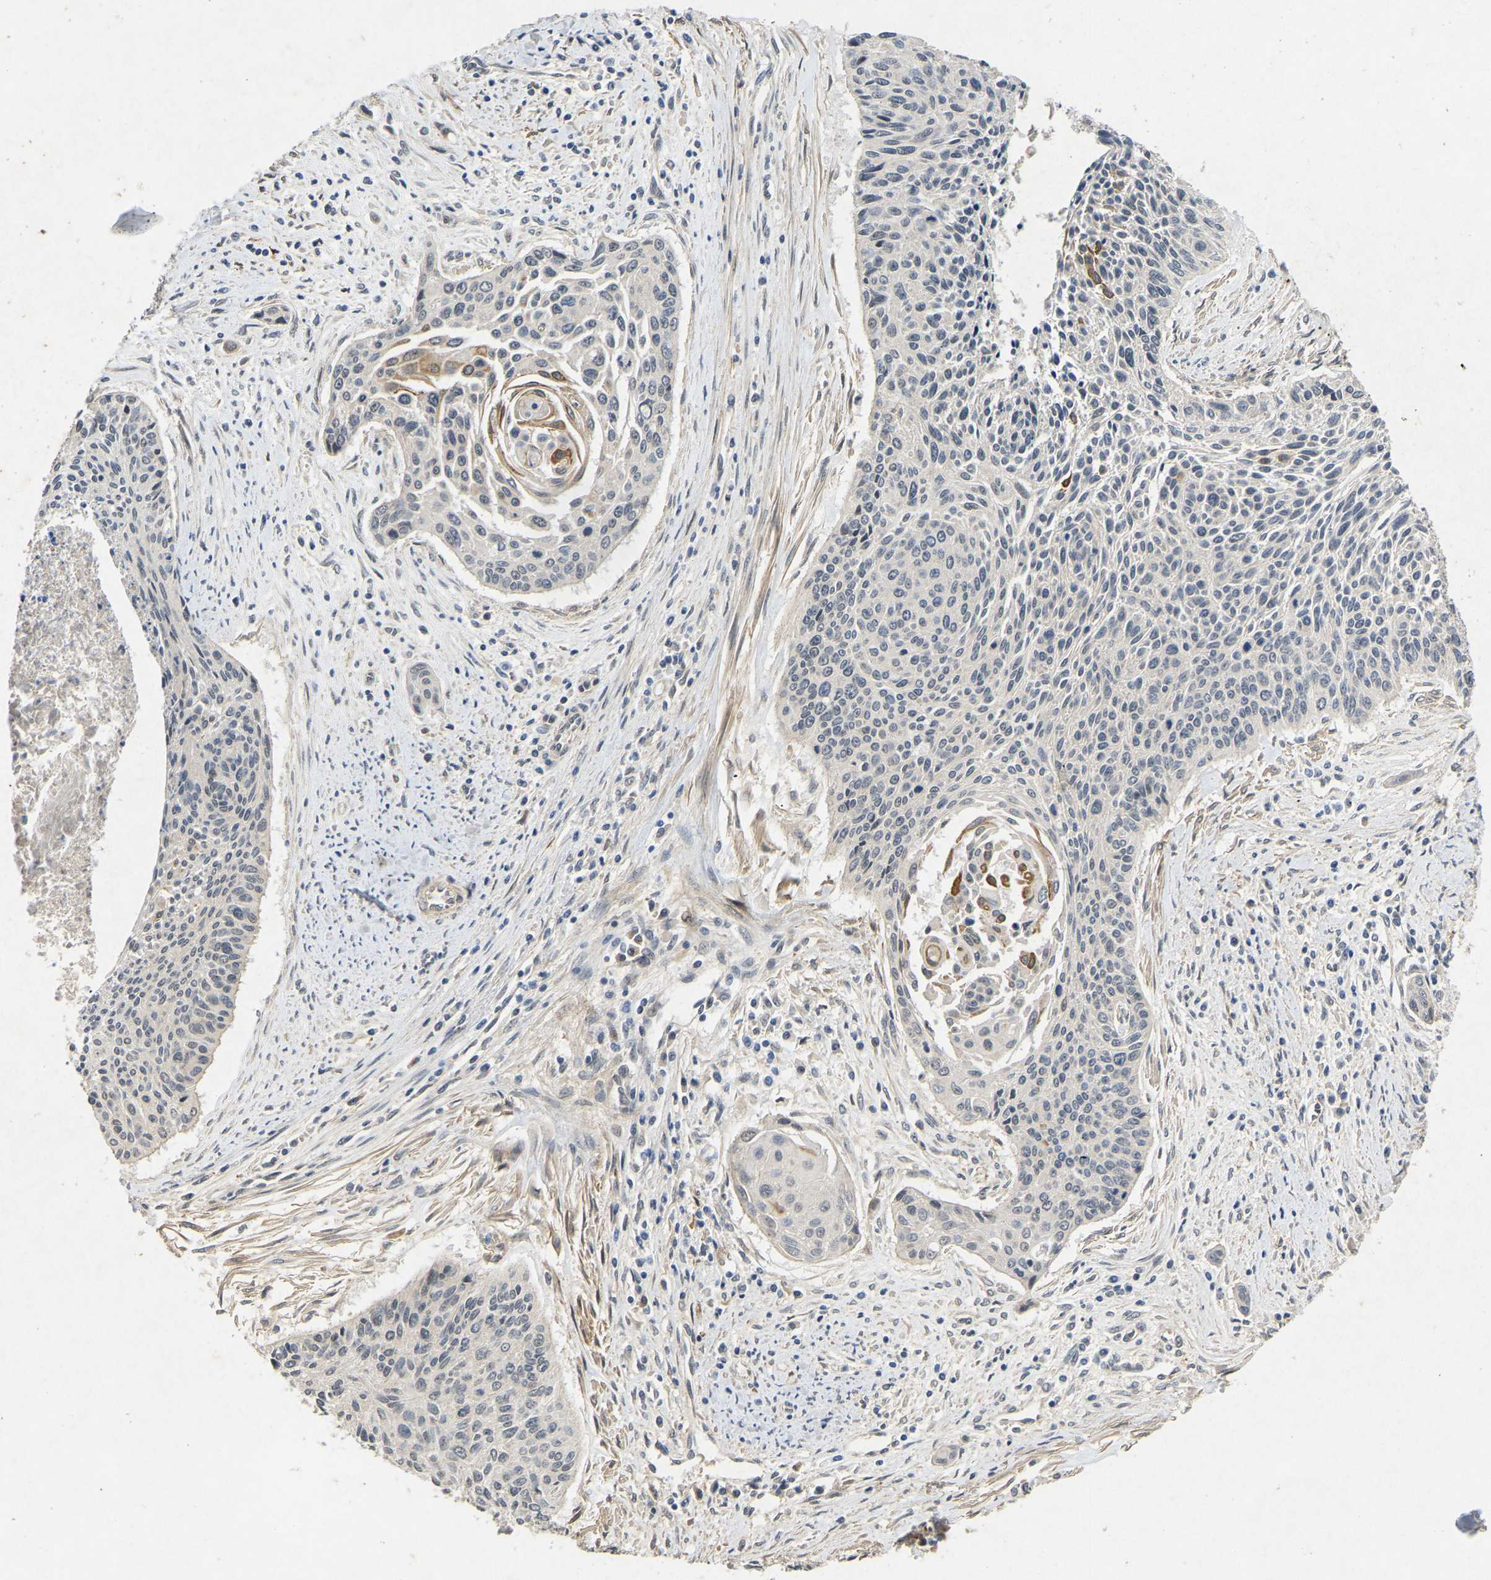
{"staining": {"intensity": "moderate", "quantity": "<25%", "location": "cytoplasmic/membranous"}, "tissue": "cervical cancer", "cell_type": "Tumor cells", "image_type": "cancer", "snomed": [{"axis": "morphology", "description": "Squamous cell carcinoma, NOS"}, {"axis": "topography", "description": "Cervix"}], "caption": "Immunohistochemical staining of human cervical cancer (squamous cell carcinoma) exhibits moderate cytoplasmic/membranous protein positivity in about <25% of tumor cells.", "gene": "LIMK2", "patient": {"sex": "female", "age": 55}}